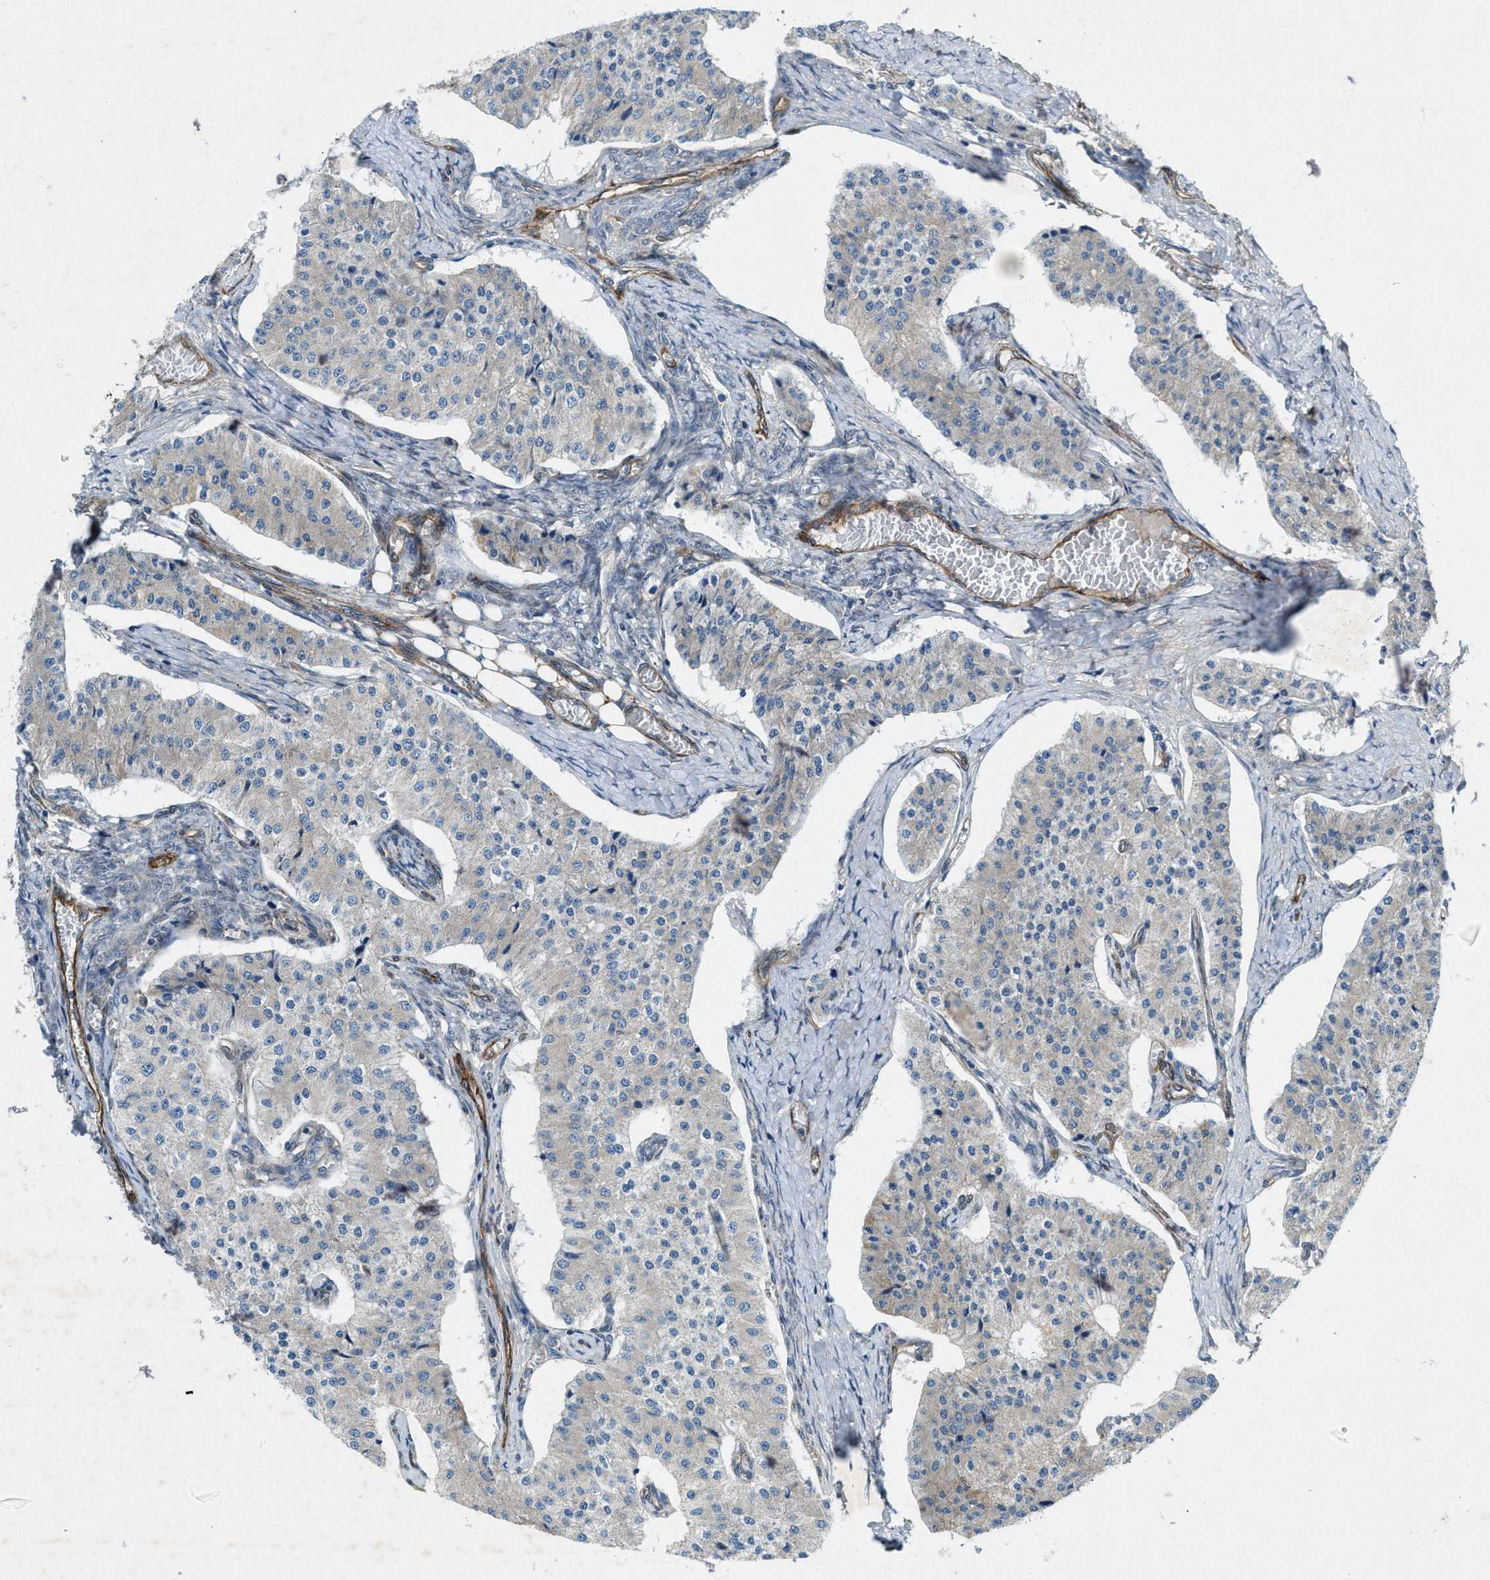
{"staining": {"intensity": "negative", "quantity": "none", "location": "none"}, "tissue": "carcinoid", "cell_type": "Tumor cells", "image_type": "cancer", "snomed": [{"axis": "morphology", "description": "Carcinoid, malignant, NOS"}, {"axis": "topography", "description": "Colon"}], "caption": "Tumor cells are negative for protein expression in human carcinoid. (DAB immunohistochemistry (IHC), high magnification).", "gene": "URGCP", "patient": {"sex": "female", "age": 52}}